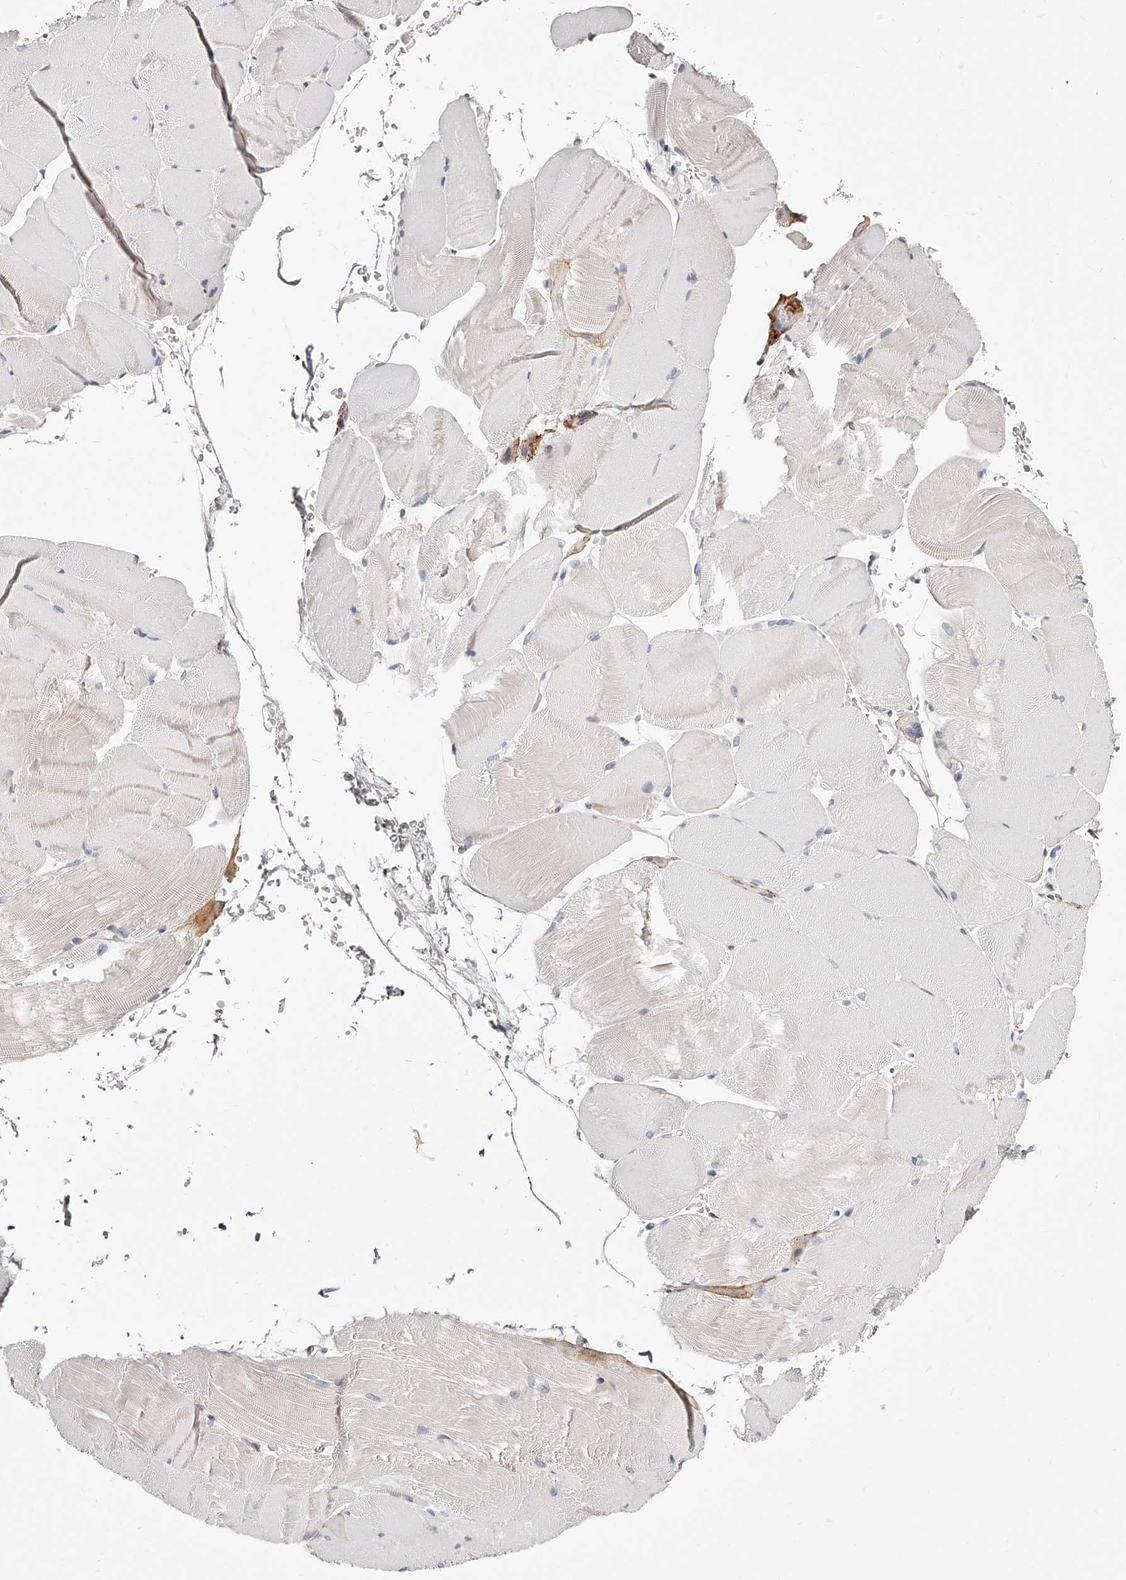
{"staining": {"intensity": "negative", "quantity": "none", "location": "none"}, "tissue": "skeletal muscle", "cell_type": "Myocytes", "image_type": "normal", "snomed": [{"axis": "morphology", "description": "Normal tissue, NOS"}, {"axis": "topography", "description": "Skeletal muscle"}, {"axis": "topography", "description": "Parathyroid gland"}], "caption": "This is a photomicrograph of immunohistochemistry staining of unremarkable skeletal muscle, which shows no expression in myocytes.", "gene": "CD82", "patient": {"sex": "female", "age": 37}}